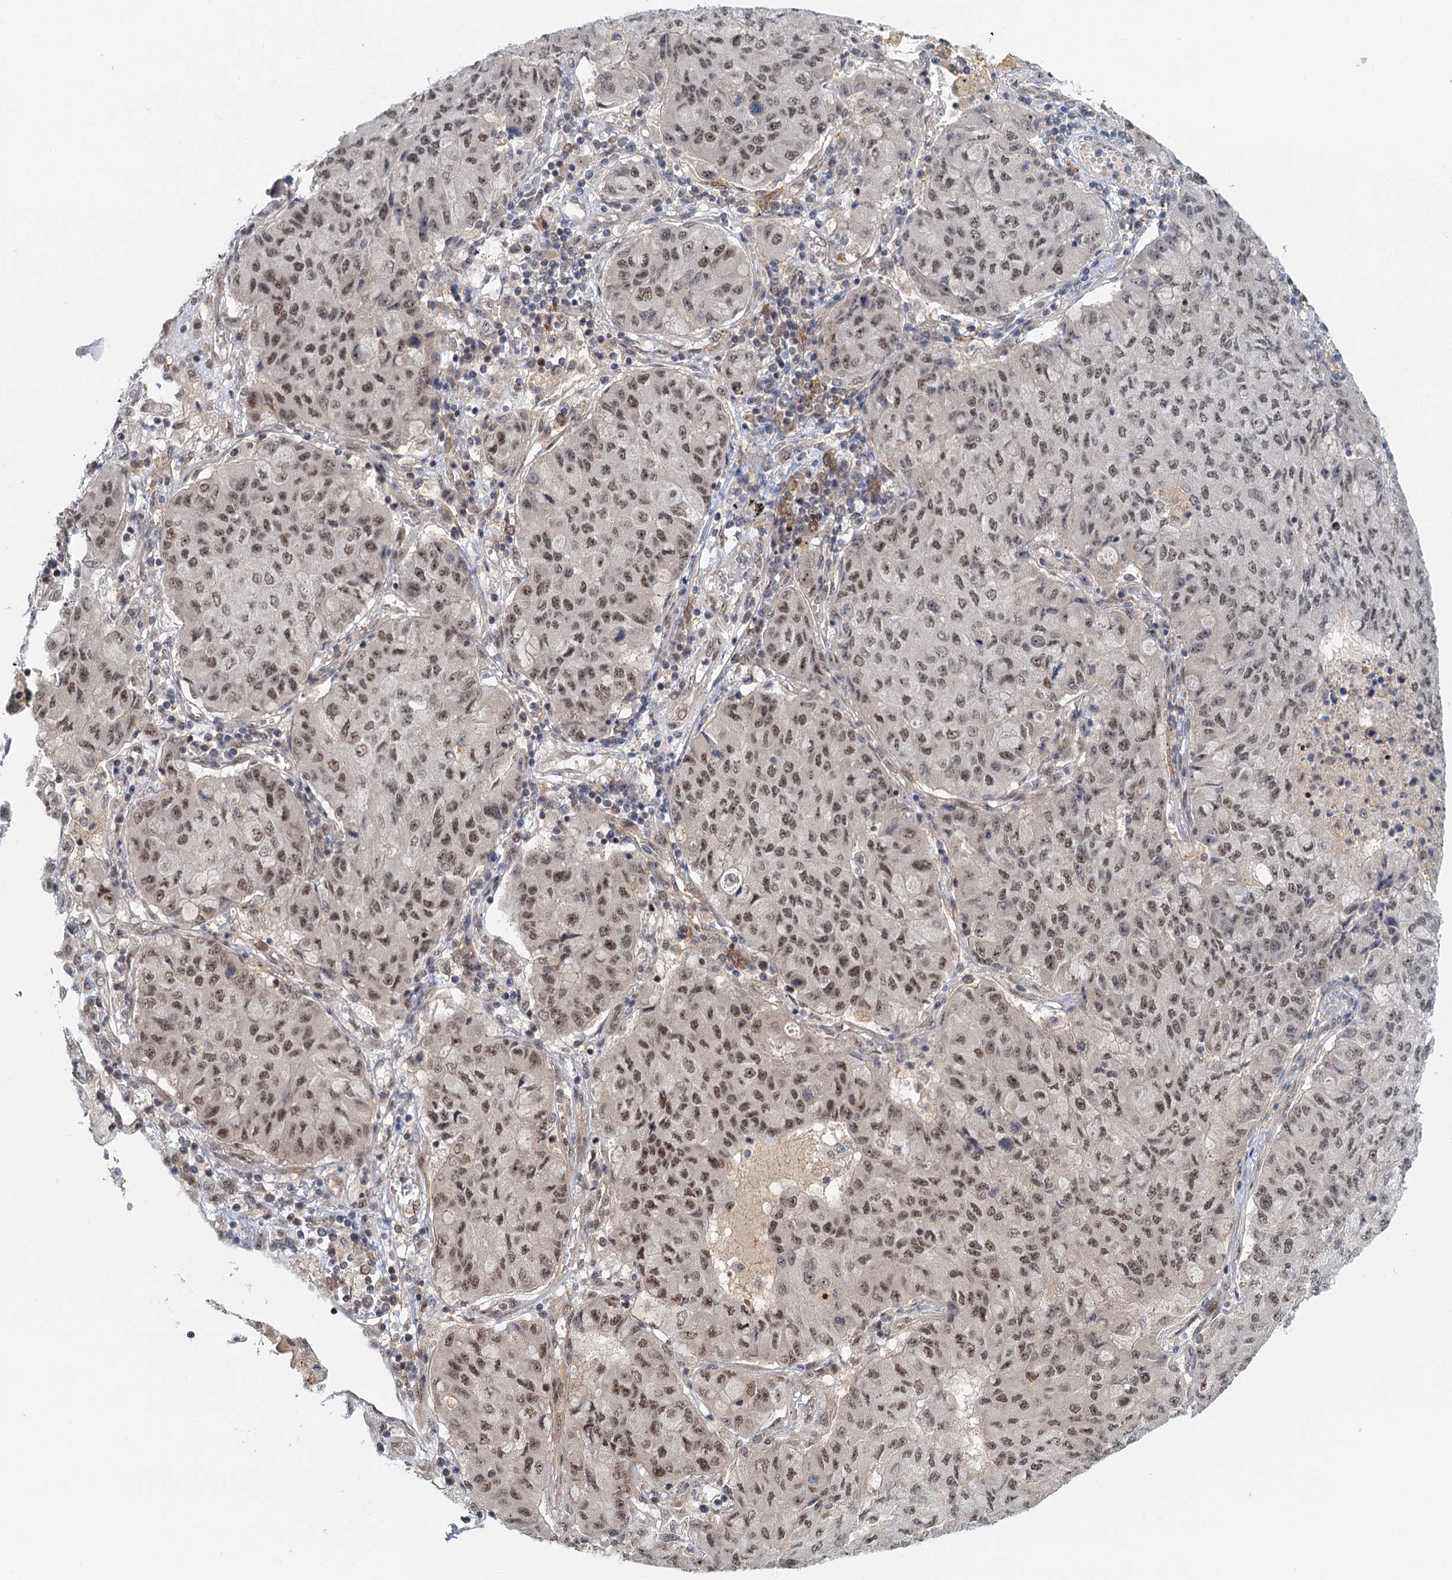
{"staining": {"intensity": "moderate", "quantity": ">75%", "location": "nuclear"}, "tissue": "lung cancer", "cell_type": "Tumor cells", "image_type": "cancer", "snomed": [{"axis": "morphology", "description": "Squamous cell carcinoma, NOS"}, {"axis": "topography", "description": "Lung"}], "caption": "Immunohistochemical staining of lung cancer (squamous cell carcinoma) shows moderate nuclear protein positivity in approximately >75% of tumor cells.", "gene": "TAS2R42", "patient": {"sex": "male", "age": 74}}